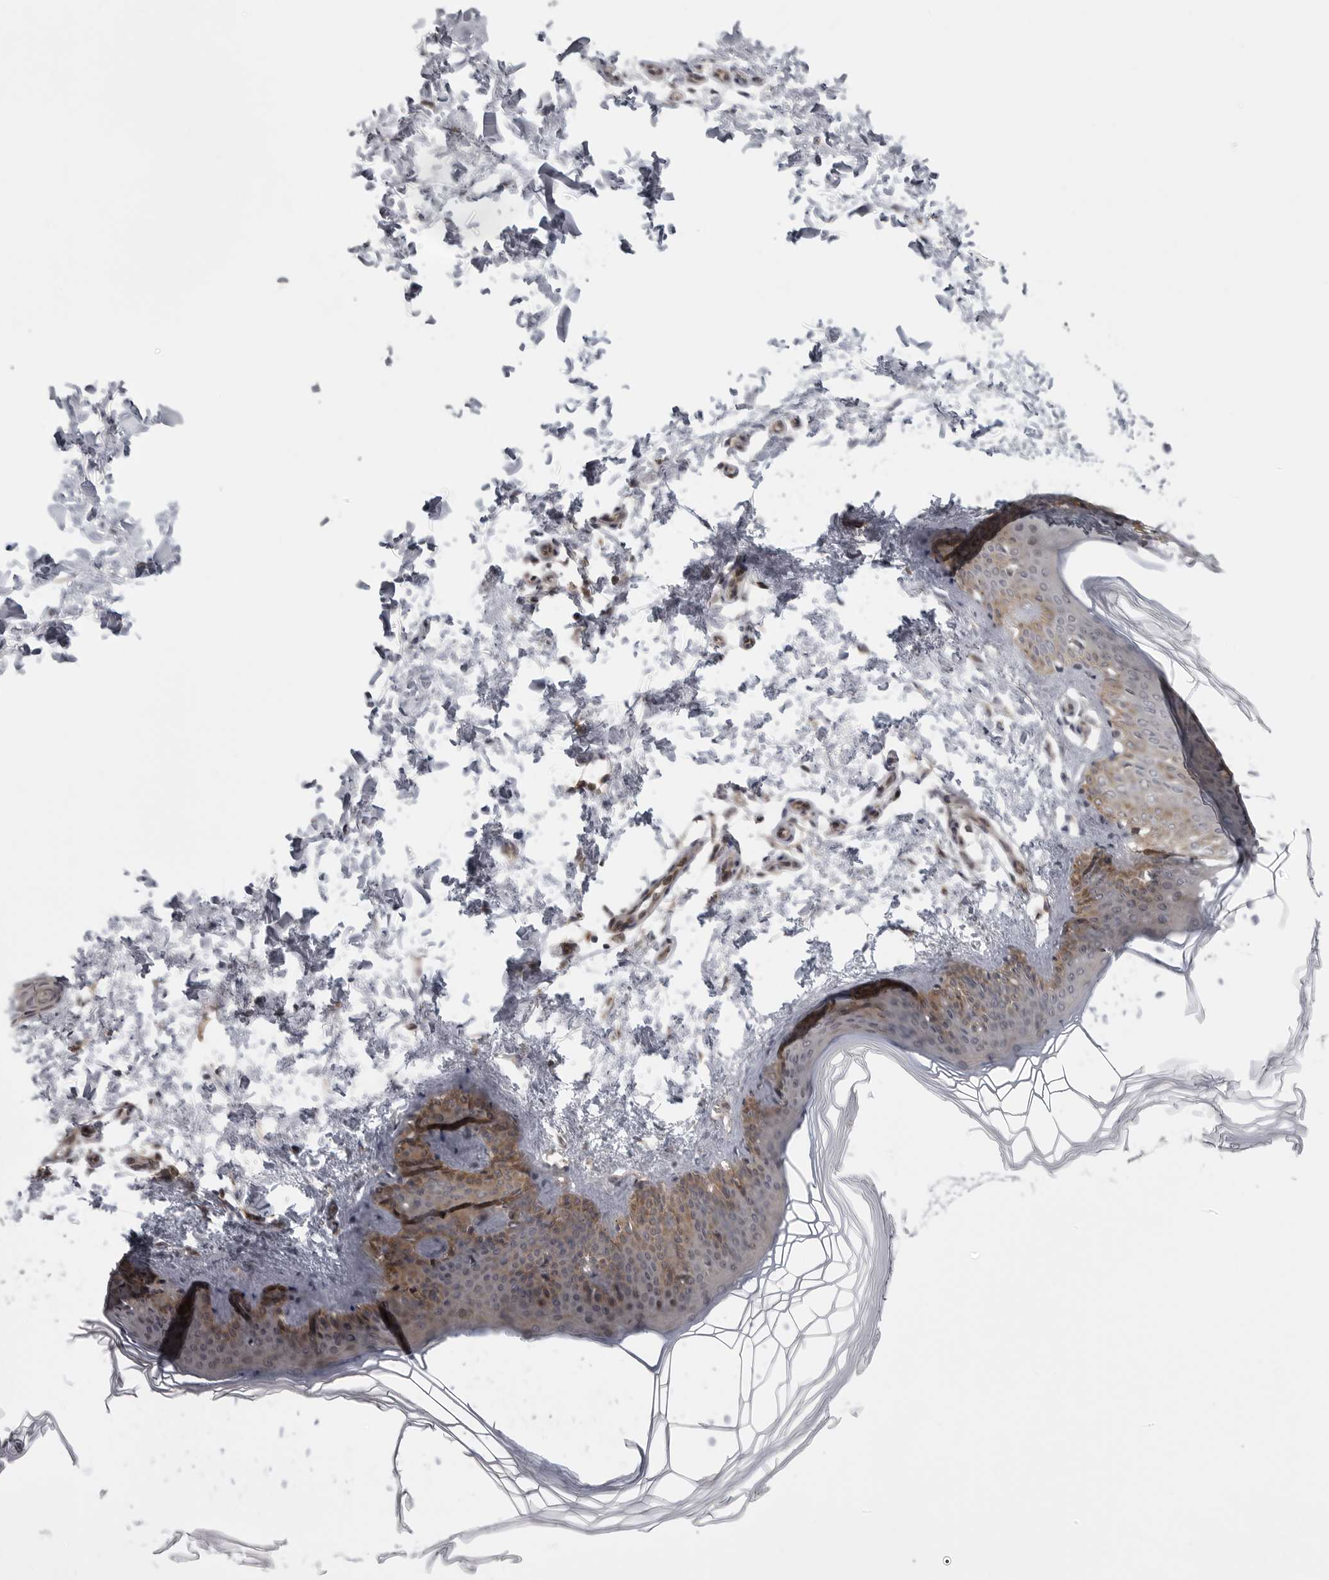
{"staining": {"intensity": "negative", "quantity": "none", "location": "none"}, "tissue": "skin", "cell_type": "Fibroblasts", "image_type": "normal", "snomed": [{"axis": "morphology", "description": "Normal tissue, NOS"}, {"axis": "topography", "description": "Skin"}], "caption": "Immunohistochemistry (IHC) histopathology image of unremarkable skin: skin stained with DAB exhibits no significant protein staining in fibroblasts. The staining is performed using DAB brown chromogen with nuclei counter-stained in using hematoxylin.", "gene": "LRRC45", "patient": {"sex": "female", "age": 27}}